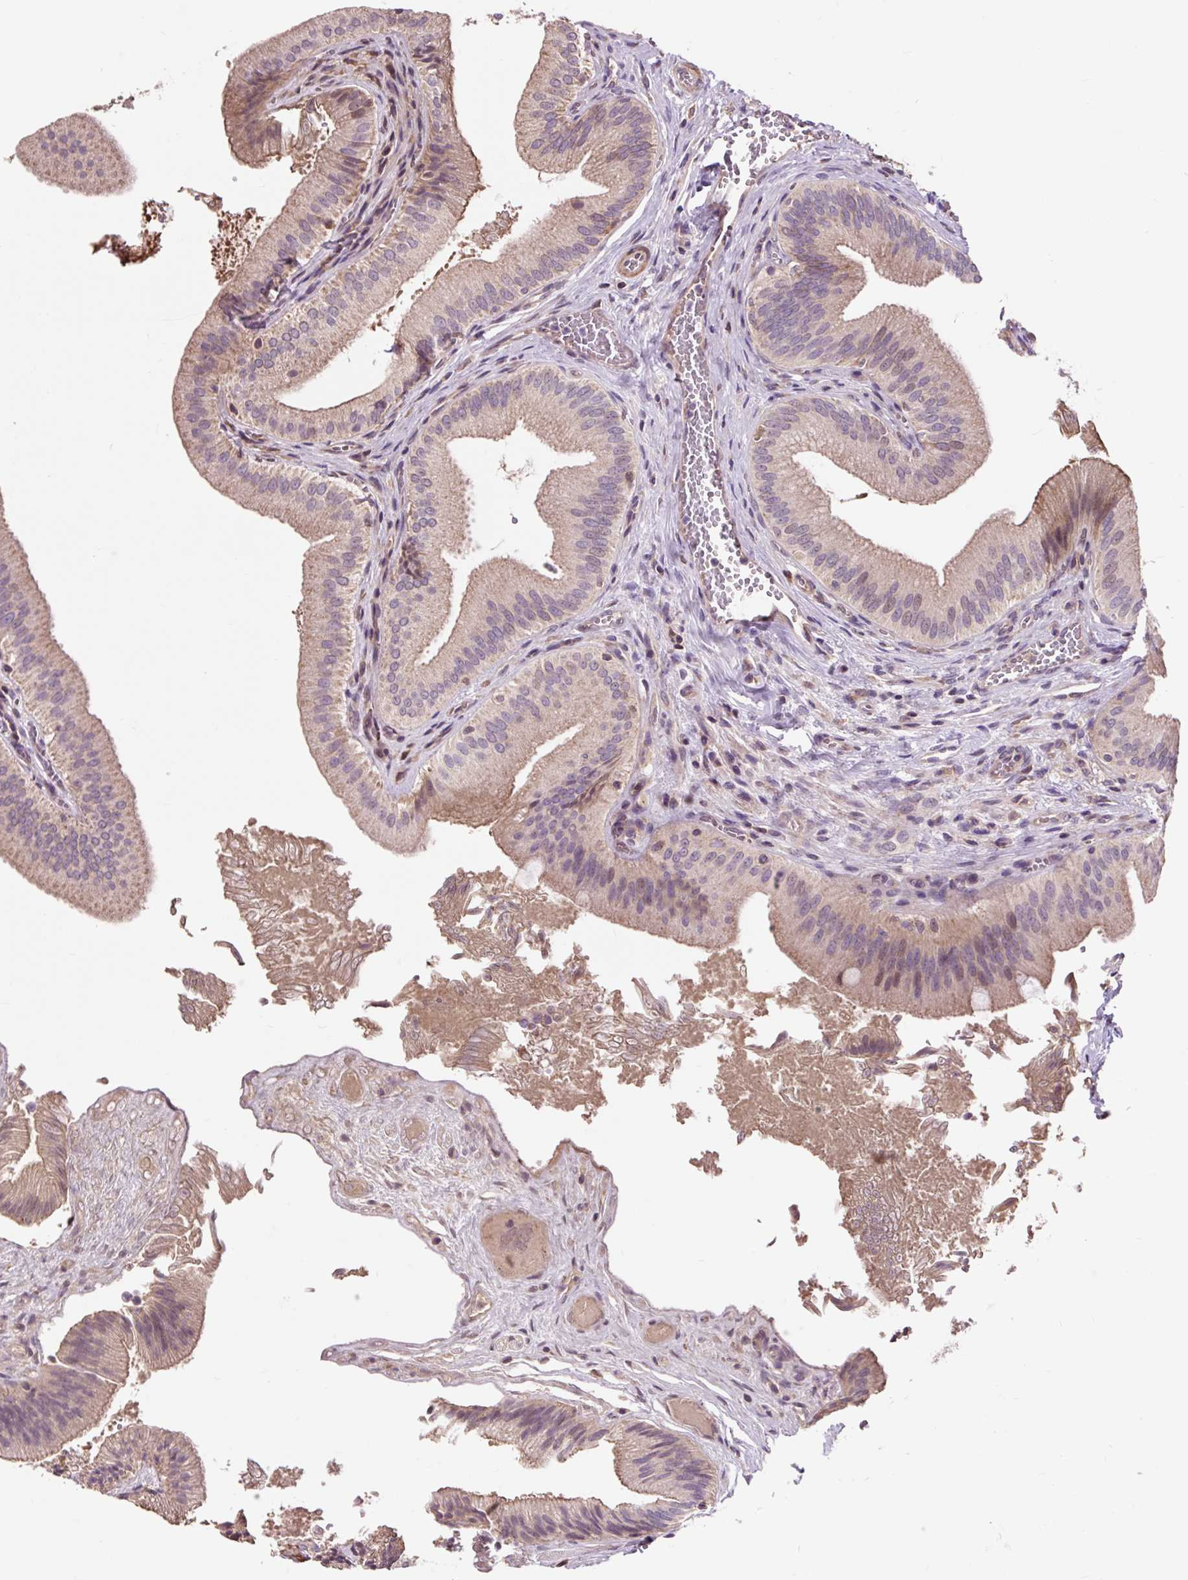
{"staining": {"intensity": "weak", "quantity": "25%-75%", "location": "cytoplasmic/membranous"}, "tissue": "gallbladder", "cell_type": "Glandular cells", "image_type": "normal", "snomed": [{"axis": "morphology", "description": "Normal tissue, NOS"}, {"axis": "topography", "description": "Gallbladder"}], "caption": "Normal gallbladder exhibits weak cytoplasmic/membranous positivity in about 25%-75% of glandular cells, visualized by immunohistochemistry.", "gene": "PRIMPOL", "patient": {"sex": "male", "age": 17}}